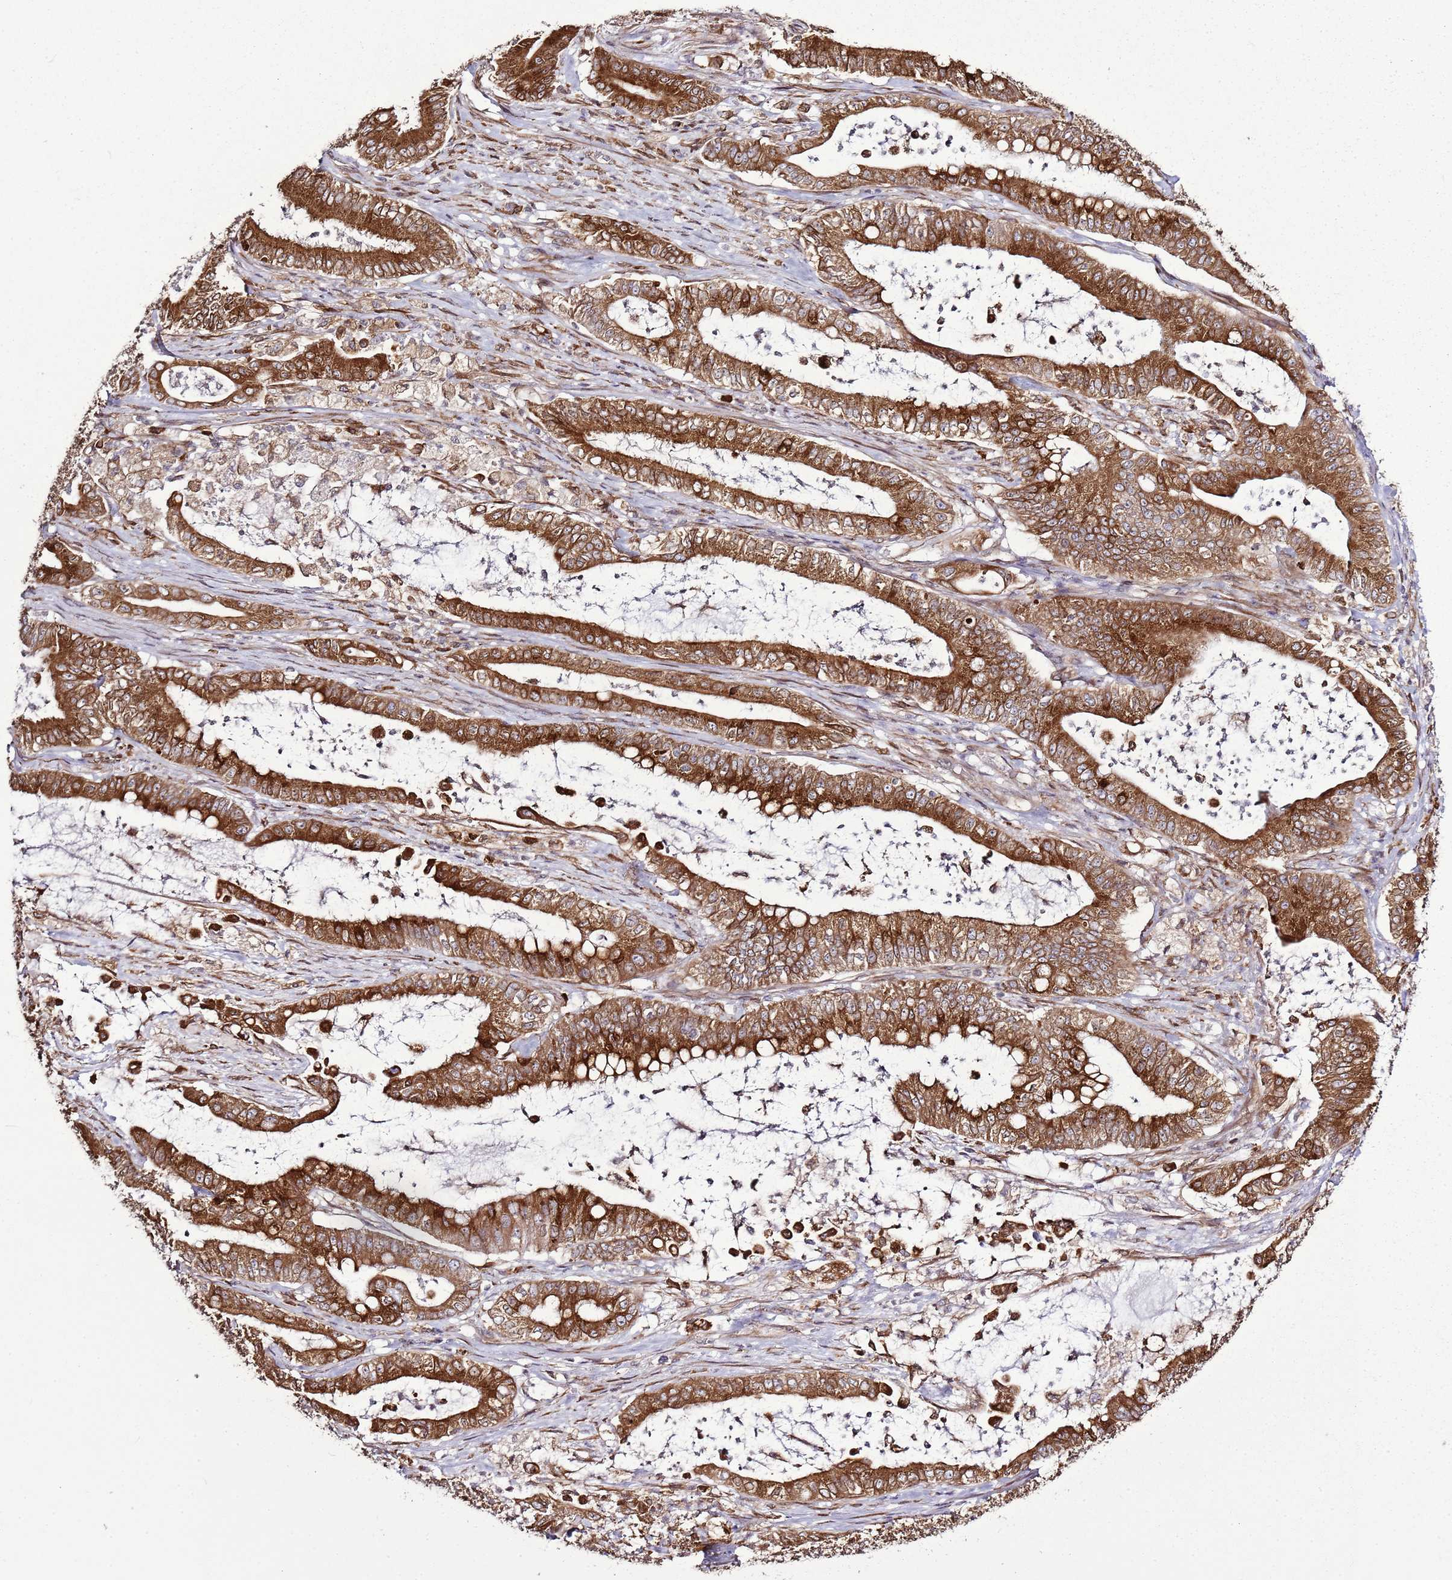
{"staining": {"intensity": "strong", "quantity": ">75%", "location": "cytoplasmic/membranous"}, "tissue": "pancreatic cancer", "cell_type": "Tumor cells", "image_type": "cancer", "snomed": [{"axis": "morphology", "description": "Adenocarcinoma, NOS"}, {"axis": "topography", "description": "Pancreas"}], "caption": "High-power microscopy captured an immunohistochemistry (IHC) histopathology image of pancreatic cancer (adenocarcinoma), revealing strong cytoplasmic/membranous staining in about >75% of tumor cells.", "gene": "TMED10", "patient": {"sex": "male", "age": 71}}